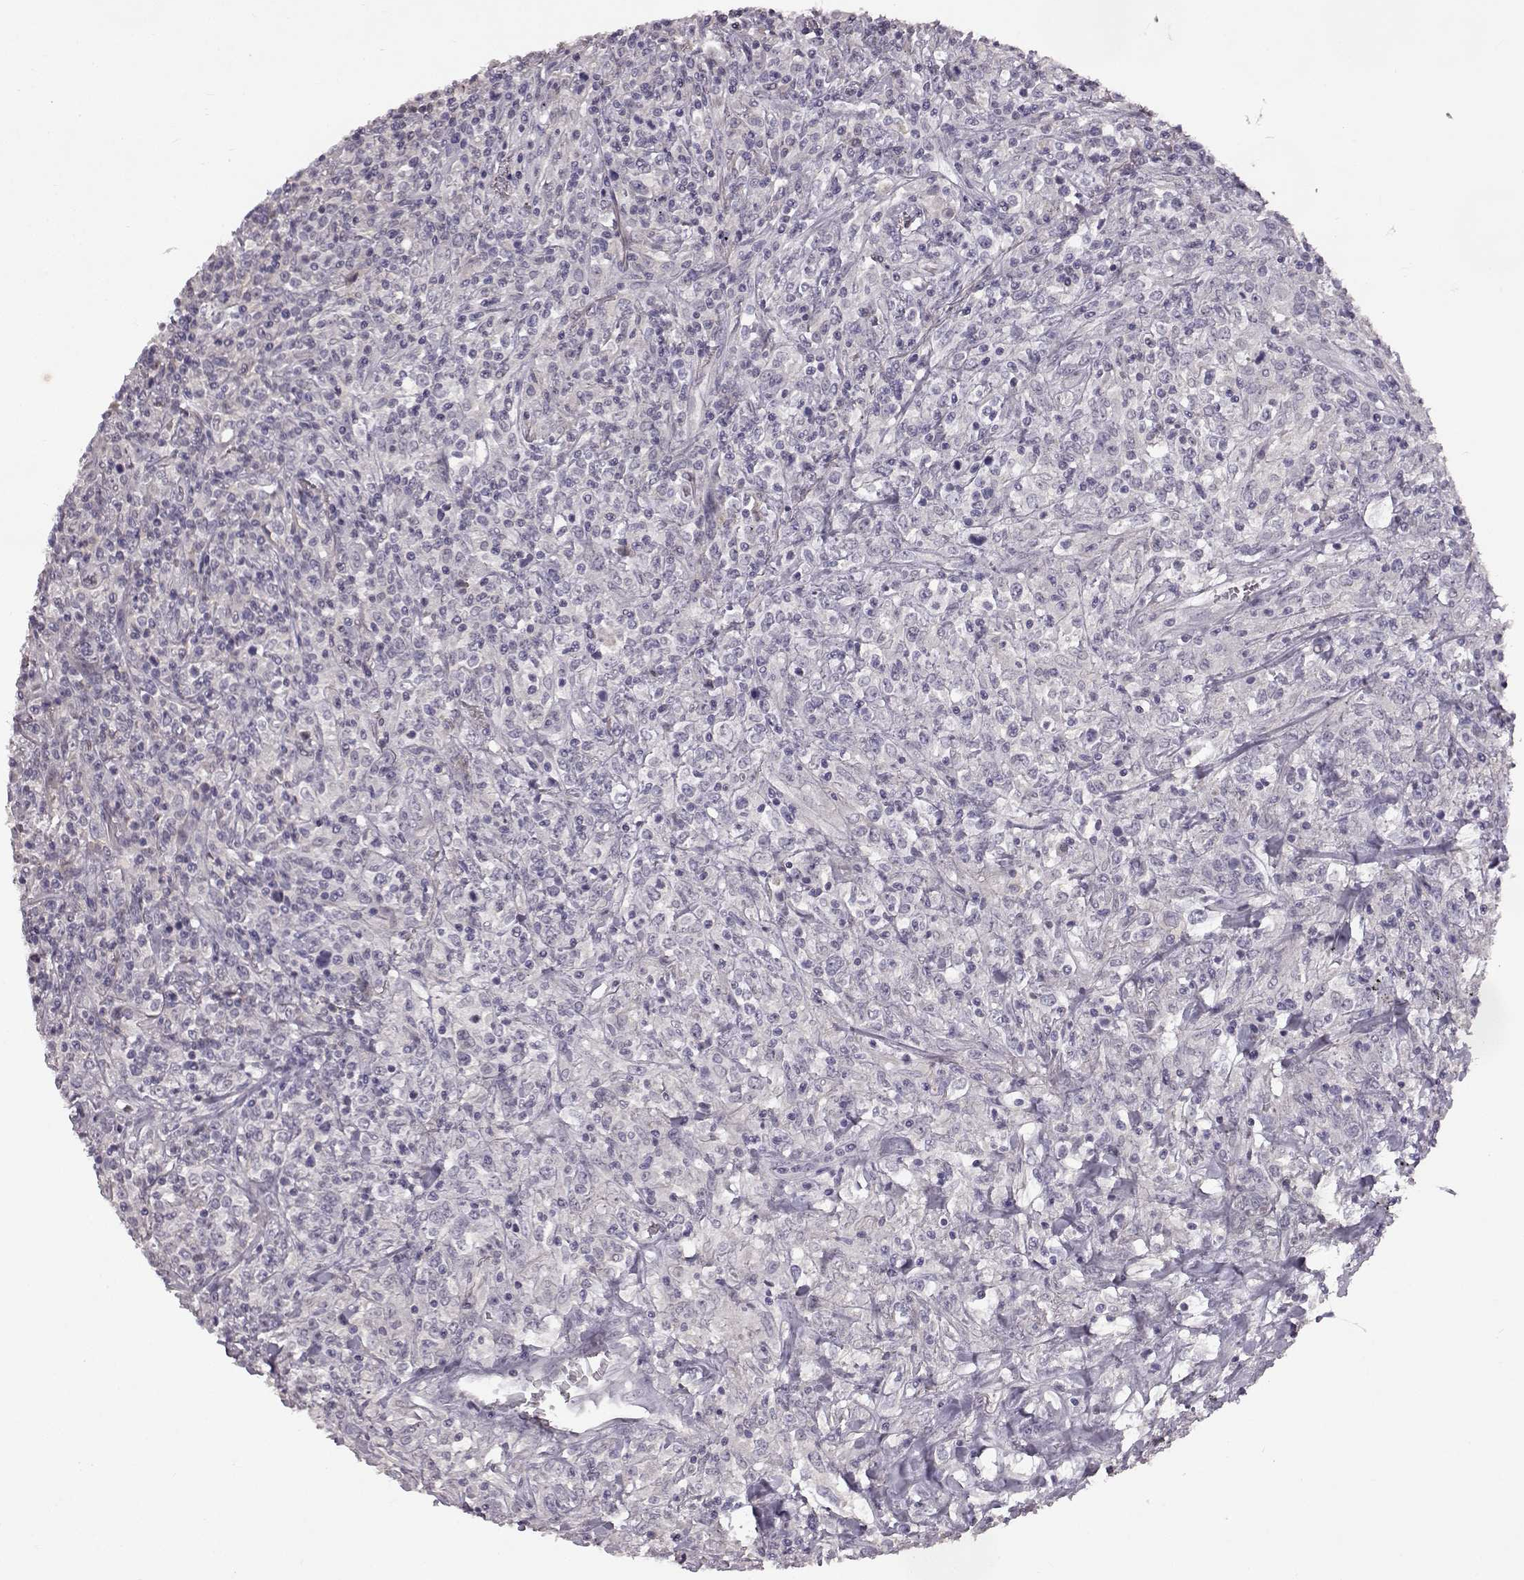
{"staining": {"intensity": "negative", "quantity": "none", "location": "none"}, "tissue": "lymphoma", "cell_type": "Tumor cells", "image_type": "cancer", "snomed": [{"axis": "morphology", "description": "Malignant lymphoma, non-Hodgkin's type, High grade"}, {"axis": "topography", "description": "Lung"}], "caption": "This photomicrograph is of malignant lymphoma, non-Hodgkin's type (high-grade) stained with IHC to label a protein in brown with the nuclei are counter-stained blue. There is no expression in tumor cells. (DAB (3,3'-diaminobenzidine) immunohistochemistry (IHC) with hematoxylin counter stain).", "gene": "SPAG17", "patient": {"sex": "male", "age": 79}}